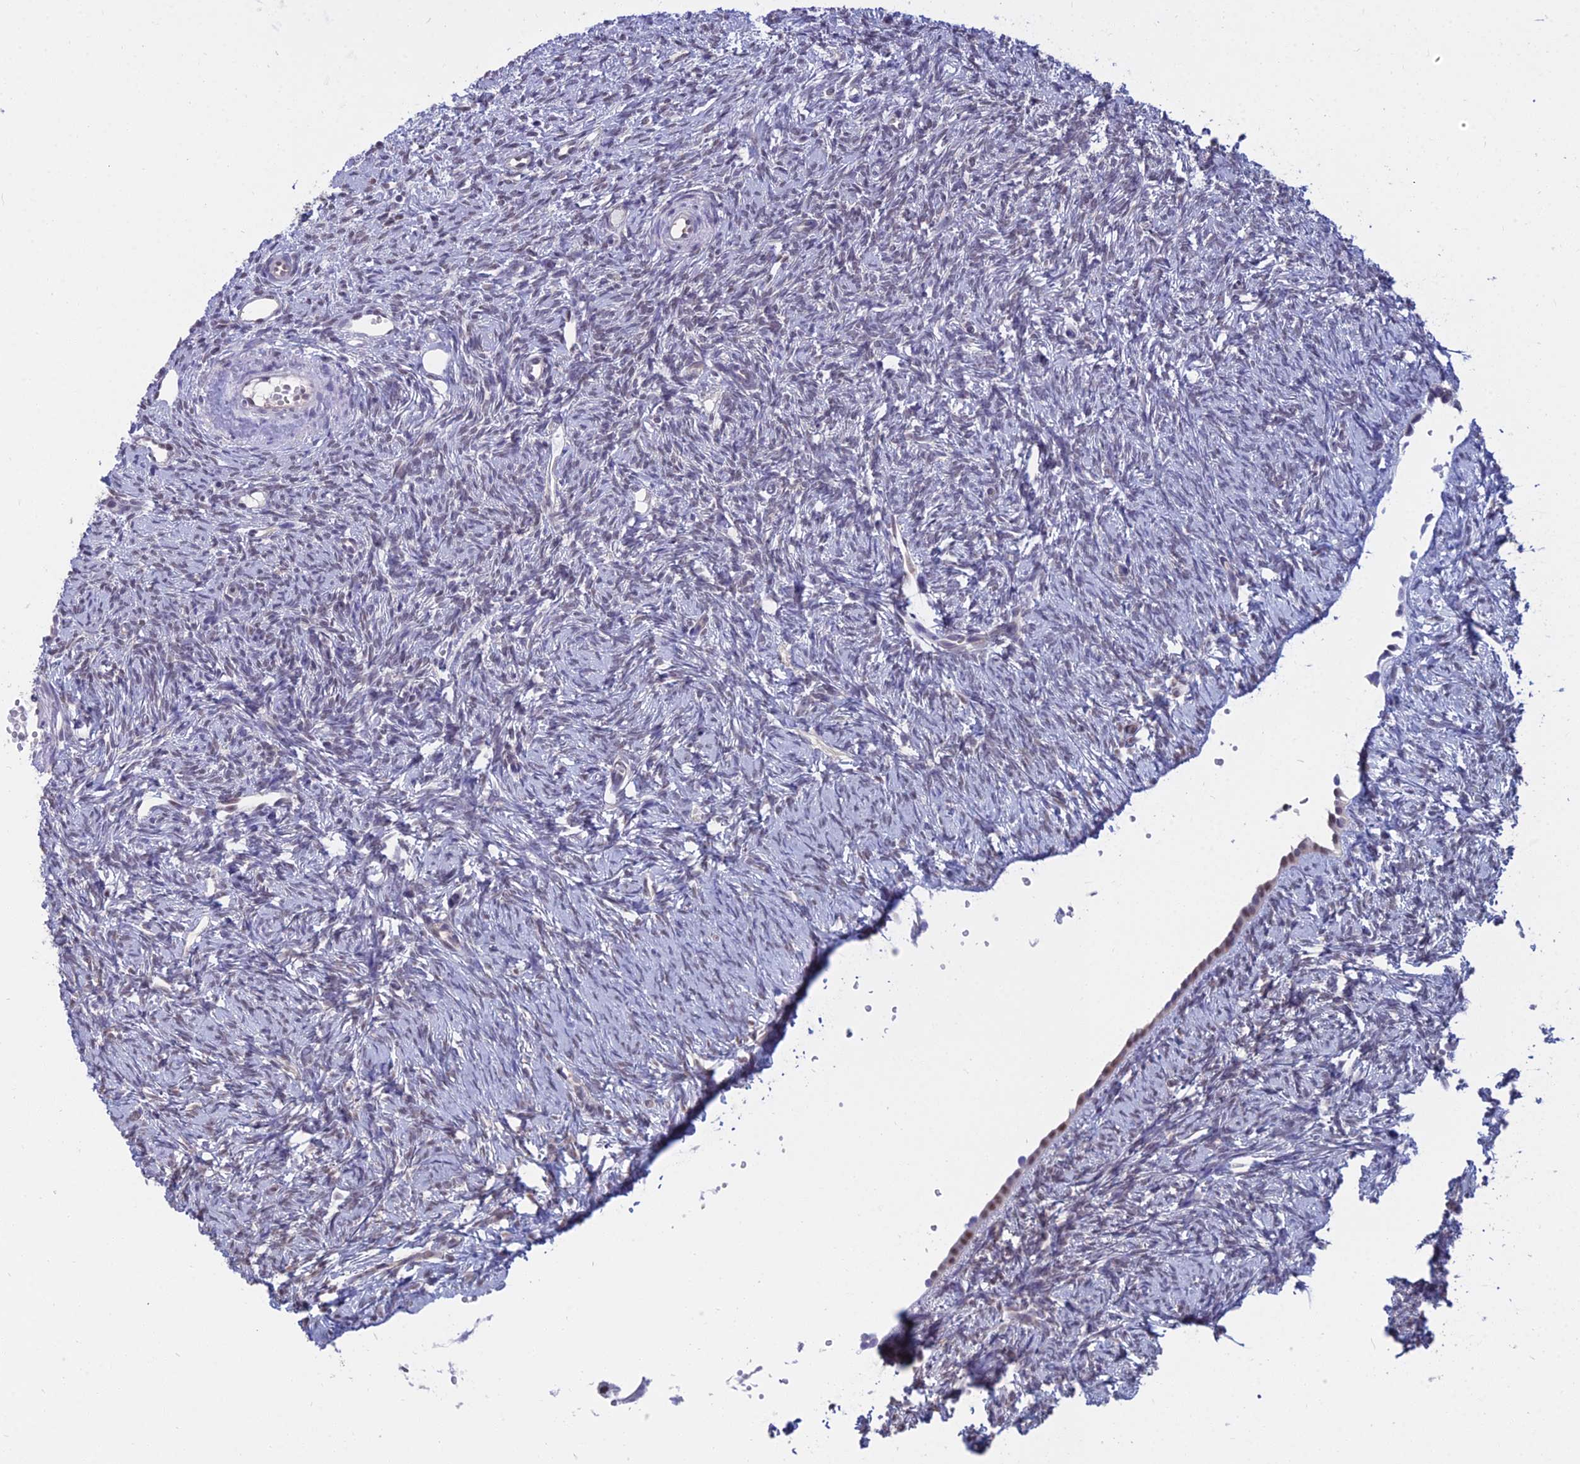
{"staining": {"intensity": "negative", "quantity": "none", "location": "none"}, "tissue": "ovary", "cell_type": "Ovarian stroma cells", "image_type": "normal", "snomed": [{"axis": "morphology", "description": "Normal tissue, NOS"}, {"axis": "topography", "description": "Ovary"}], "caption": "Immunohistochemistry (IHC) micrograph of normal ovary: ovary stained with DAB (3,3'-diaminobenzidine) exhibits no significant protein expression in ovarian stroma cells.", "gene": "SRSF7", "patient": {"sex": "female", "age": 51}}